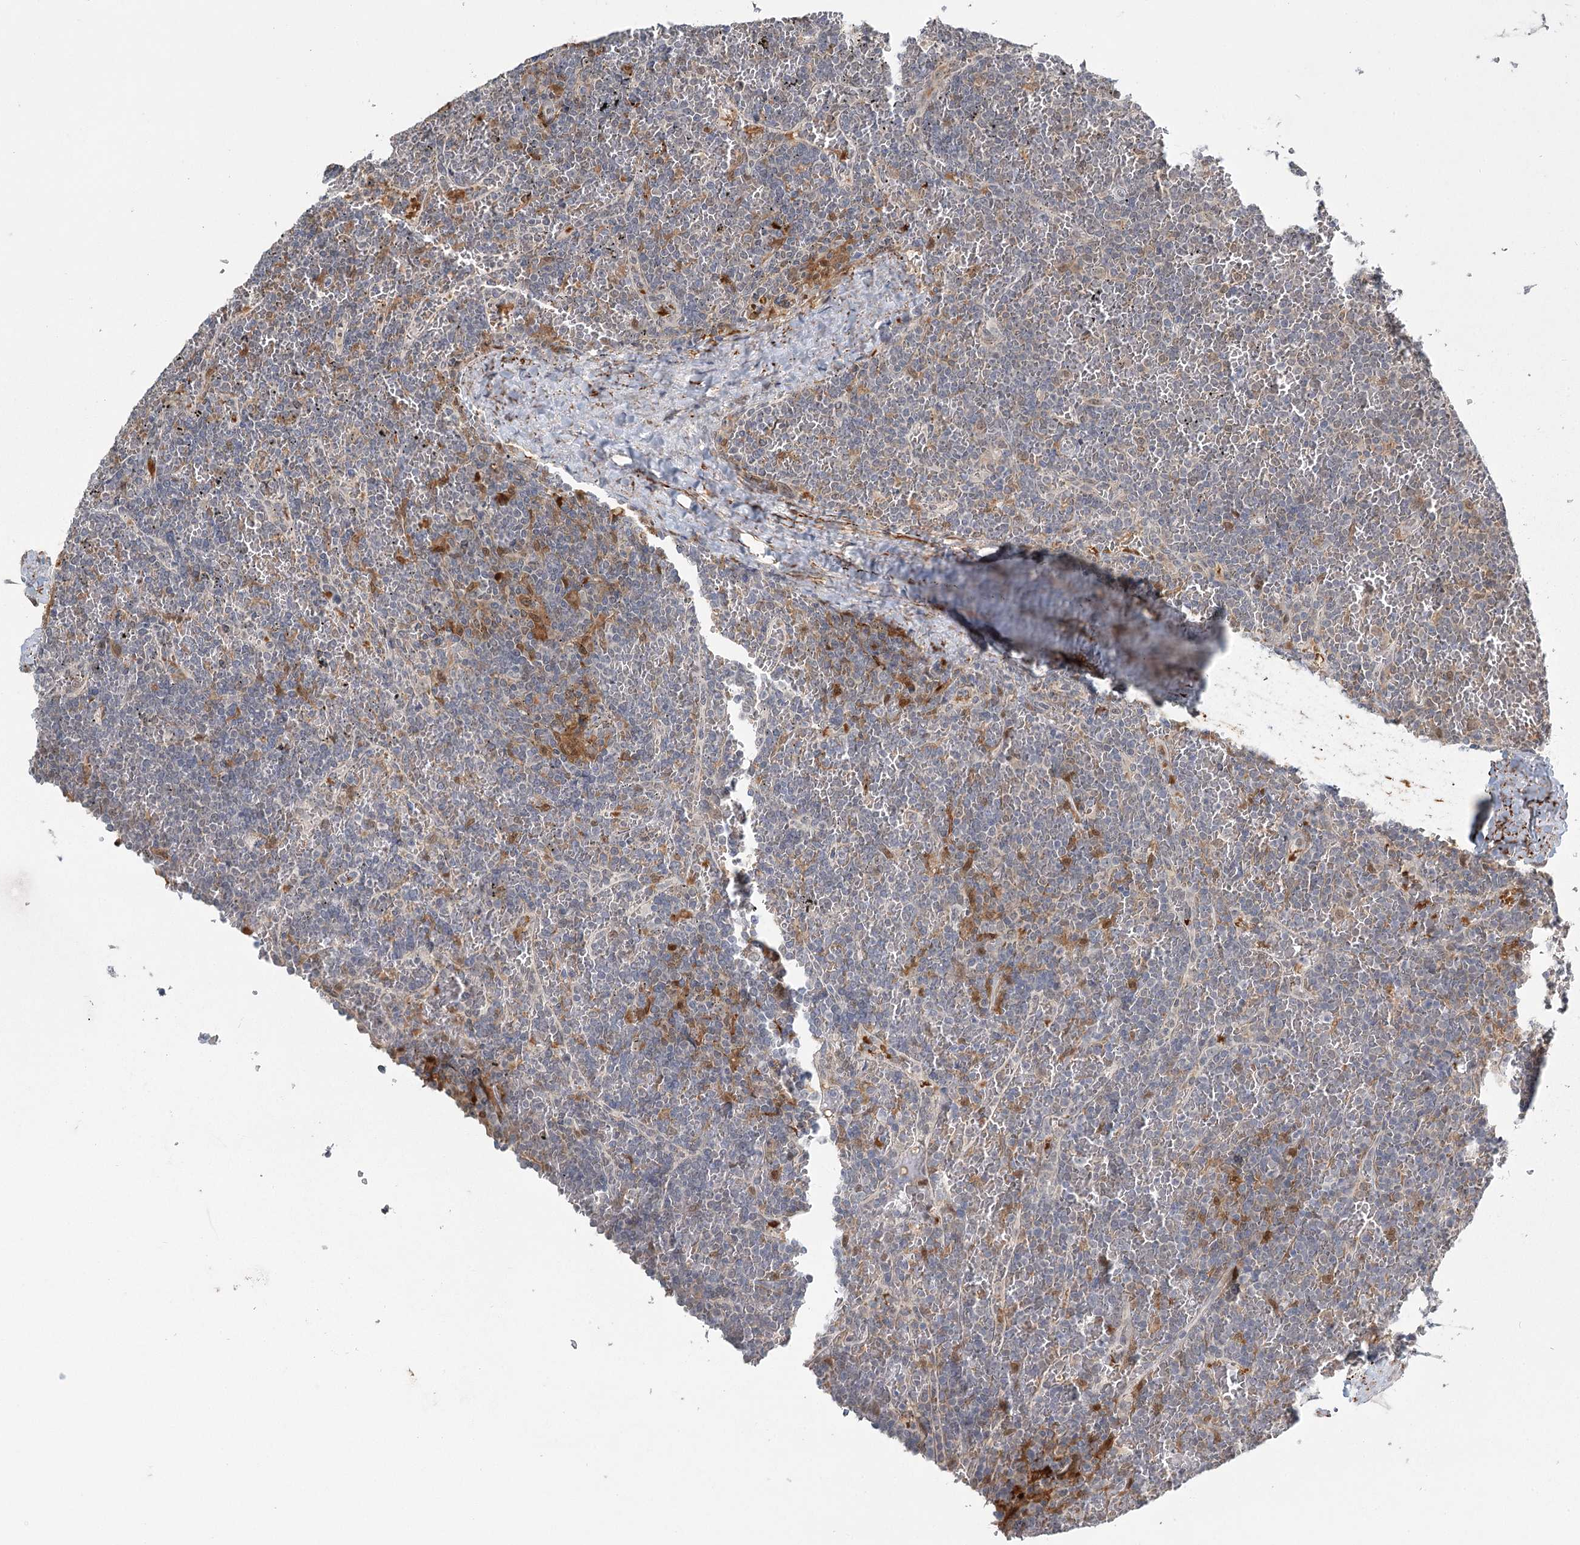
{"staining": {"intensity": "negative", "quantity": "none", "location": "none"}, "tissue": "lymphoma", "cell_type": "Tumor cells", "image_type": "cancer", "snomed": [{"axis": "morphology", "description": "Malignant lymphoma, non-Hodgkin's type, Low grade"}, {"axis": "topography", "description": "Spleen"}], "caption": "Histopathology image shows no protein expression in tumor cells of lymphoma tissue.", "gene": "TMEM70", "patient": {"sex": "female", "age": 19}}